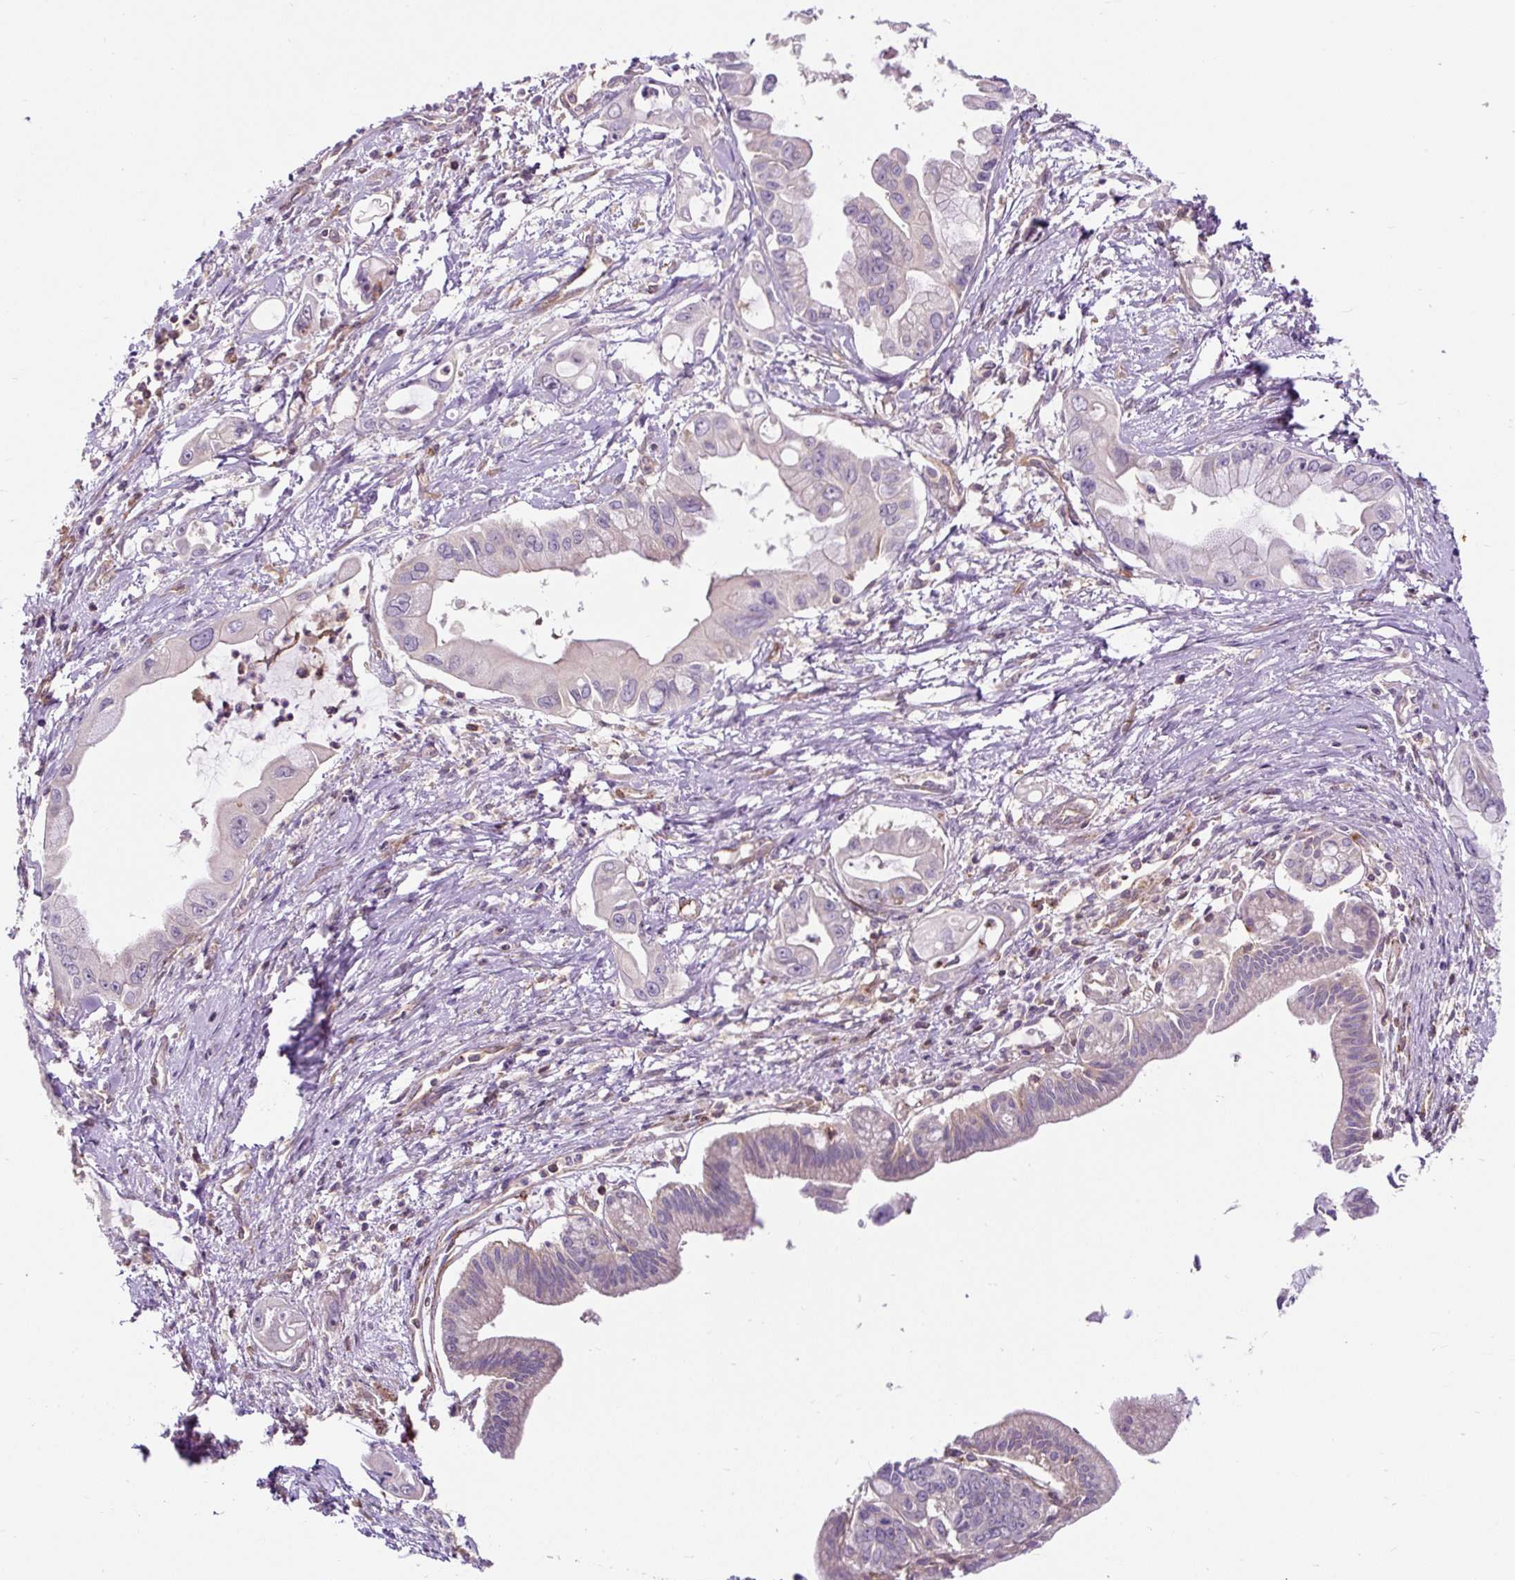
{"staining": {"intensity": "negative", "quantity": "none", "location": "none"}, "tissue": "pancreatic cancer", "cell_type": "Tumor cells", "image_type": "cancer", "snomed": [{"axis": "morphology", "description": "Adenocarcinoma, NOS"}, {"axis": "topography", "description": "Pancreas"}], "caption": "A high-resolution photomicrograph shows immunohistochemistry (IHC) staining of pancreatic adenocarcinoma, which shows no significant staining in tumor cells. (DAB (3,3'-diaminobenzidine) immunohistochemistry, high magnification).", "gene": "PCDHGB3", "patient": {"sex": "male", "age": 61}}